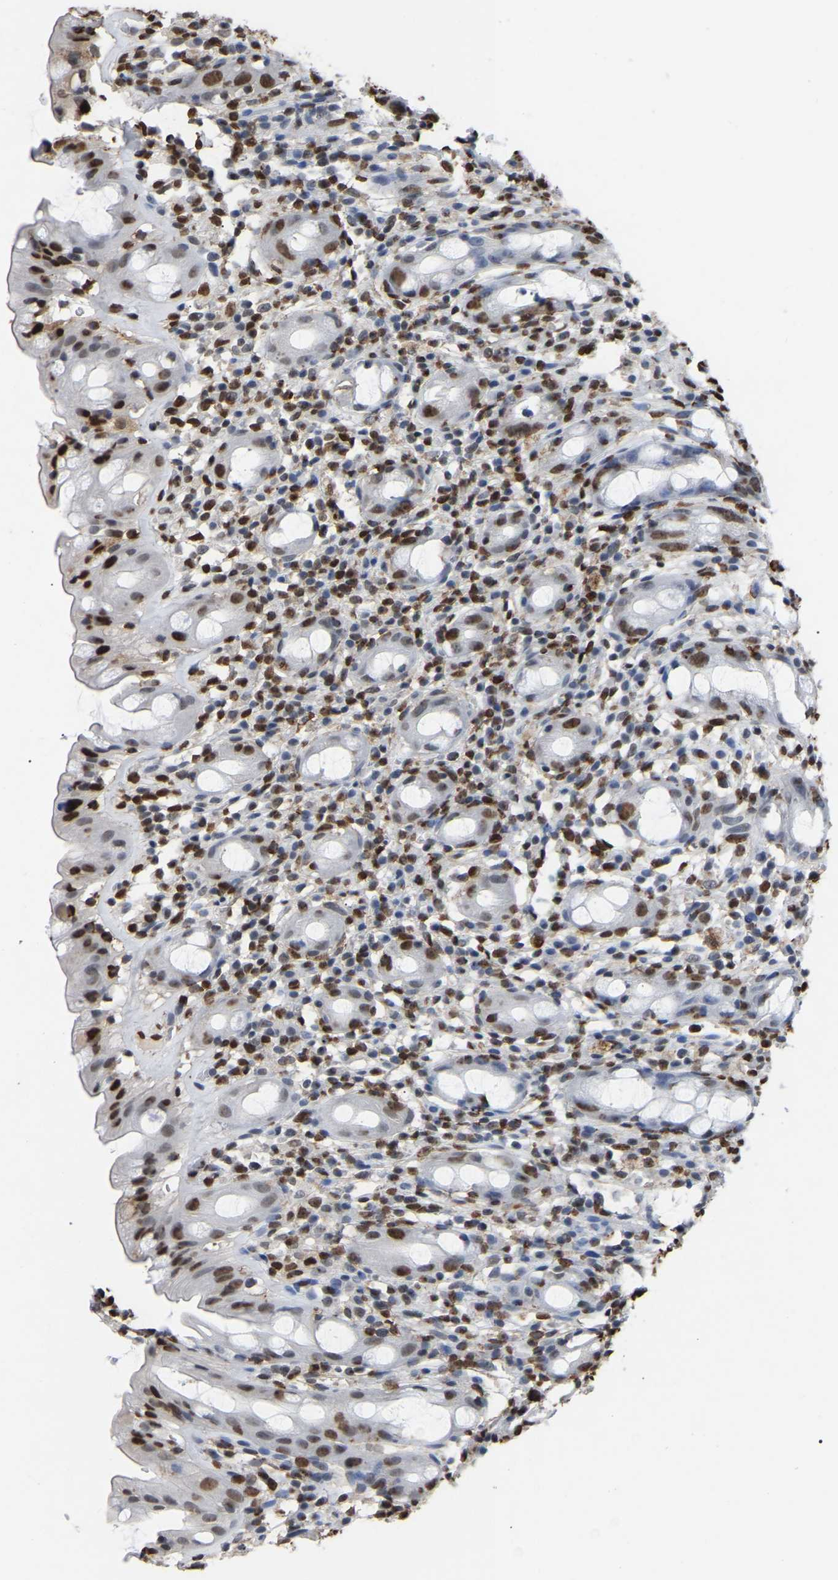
{"staining": {"intensity": "moderate", "quantity": "25%-75%", "location": "nuclear"}, "tissue": "rectum", "cell_type": "Glandular cells", "image_type": "normal", "snomed": [{"axis": "morphology", "description": "Normal tissue, NOS"}, {"axis": "topography", "description": "Rectum"}], "caption": "An IHC photomicrograph of benign tissue is shown. Protein staining in brown shows moderate nuclear positivity in rectum within glandular cells. (brown staining indicates protein expression, while blue staining denotes nuclei).", "gene": "RBL2", "patient": {"sex": "male", "age": 44}}